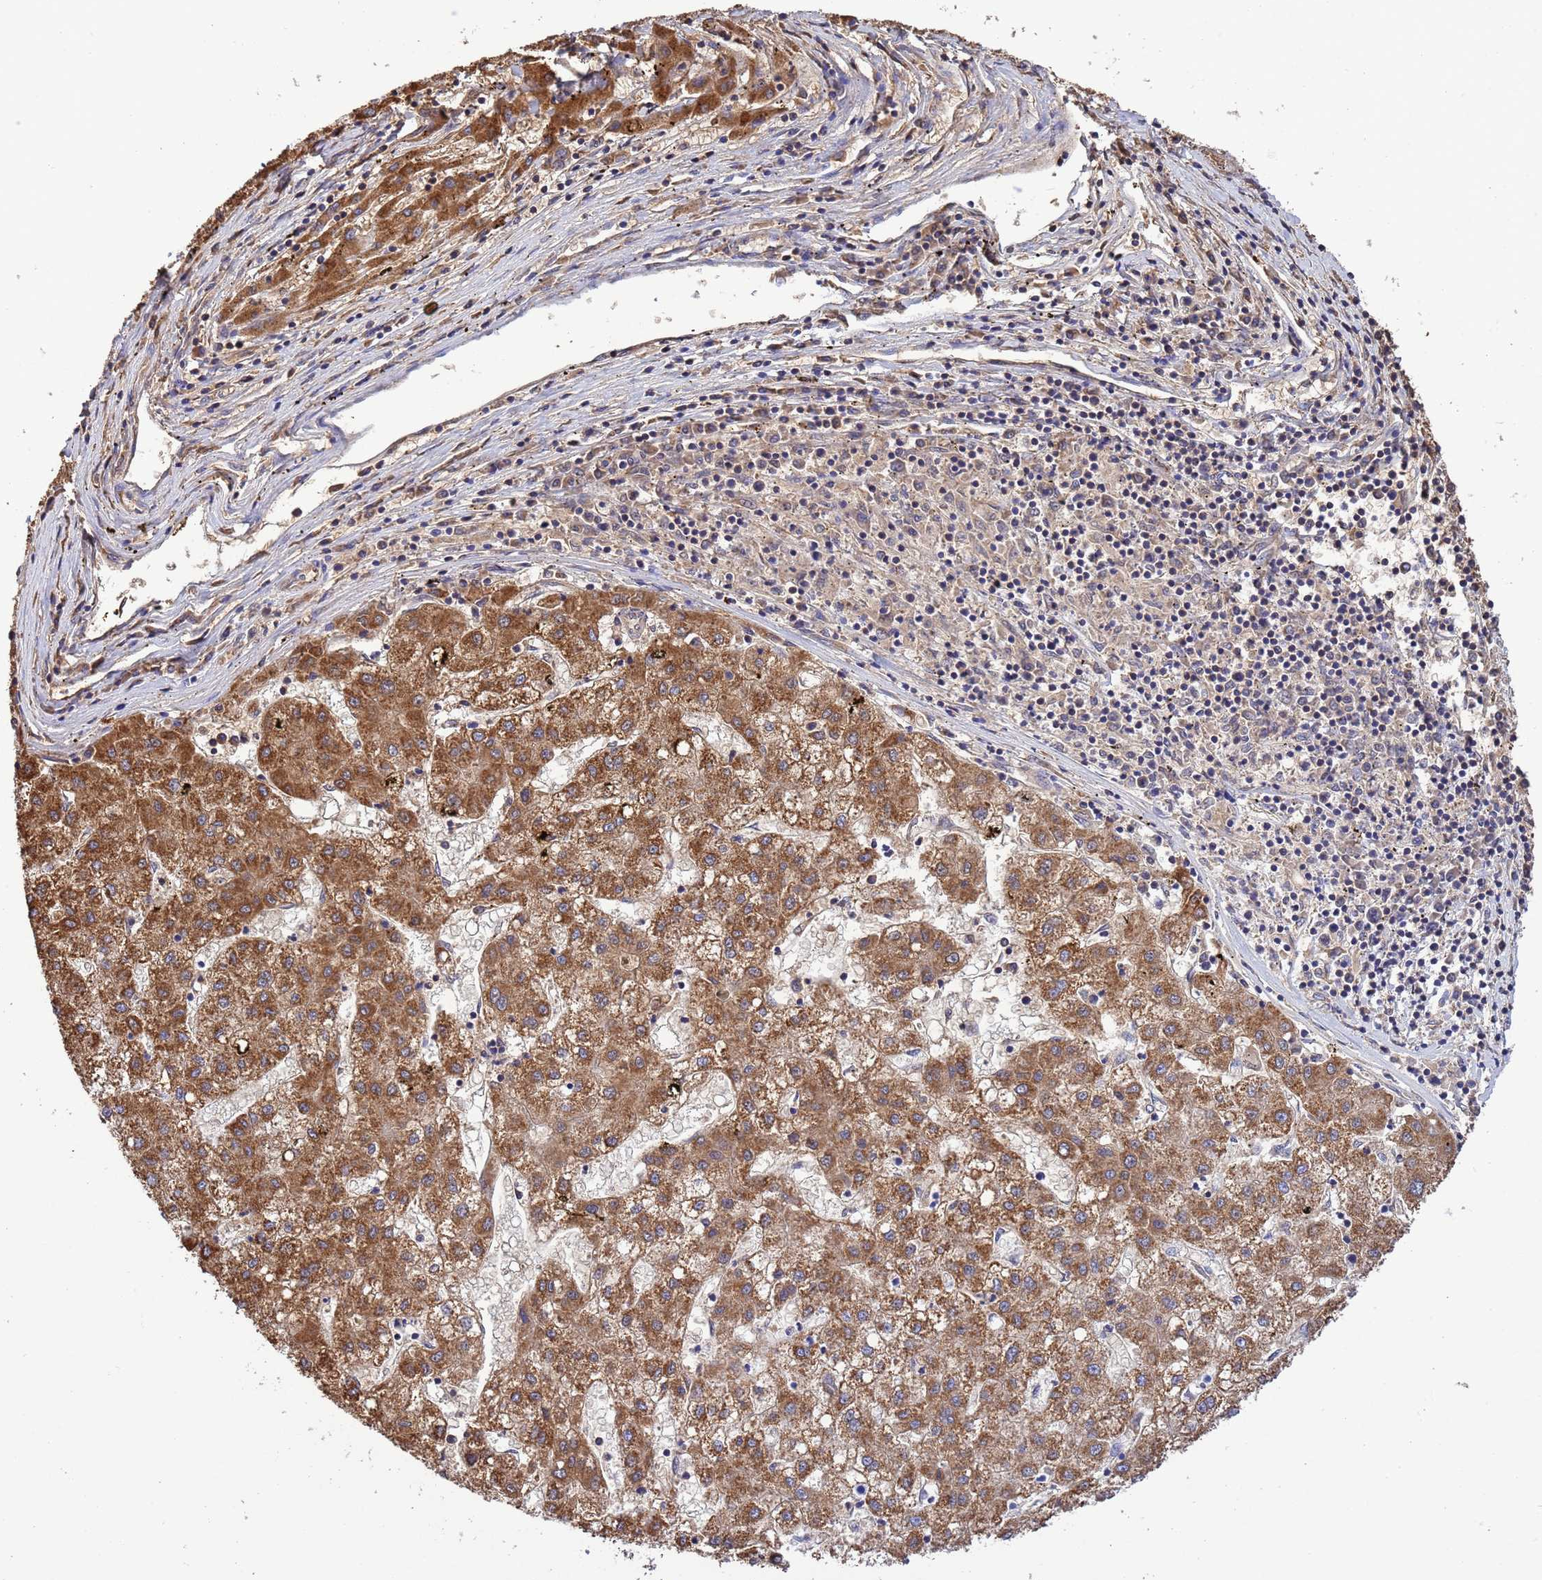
{"staining": {"intensity": "moderate", "quantity": ">75%", "location": "cytoplasmic/membranous"}, "tissue": "liver cancer", "cell_type": "Tumor cells", "image_type": "cancer", "snomed": [{"axis": "morphology", "description": "Carcinoma, Hepatocellular, NOS"}, {"axis": "topography", "description": "Liver"}], "caption": "High-magnification brightfield microscopy of liver cancer stained with DAB (brown) and counterstained with hematoxylin (blue). tumor cells exhibit moderate cytoplasmic/membranous positivity is seen in approximately>75% of cells. The staining was performed using DAB, with brown indicating positive protein expression. Nuclei are stained blue with hematoxylin.", "gene": "GLUD1", "patient": {"sex": "male", "age": 72}}